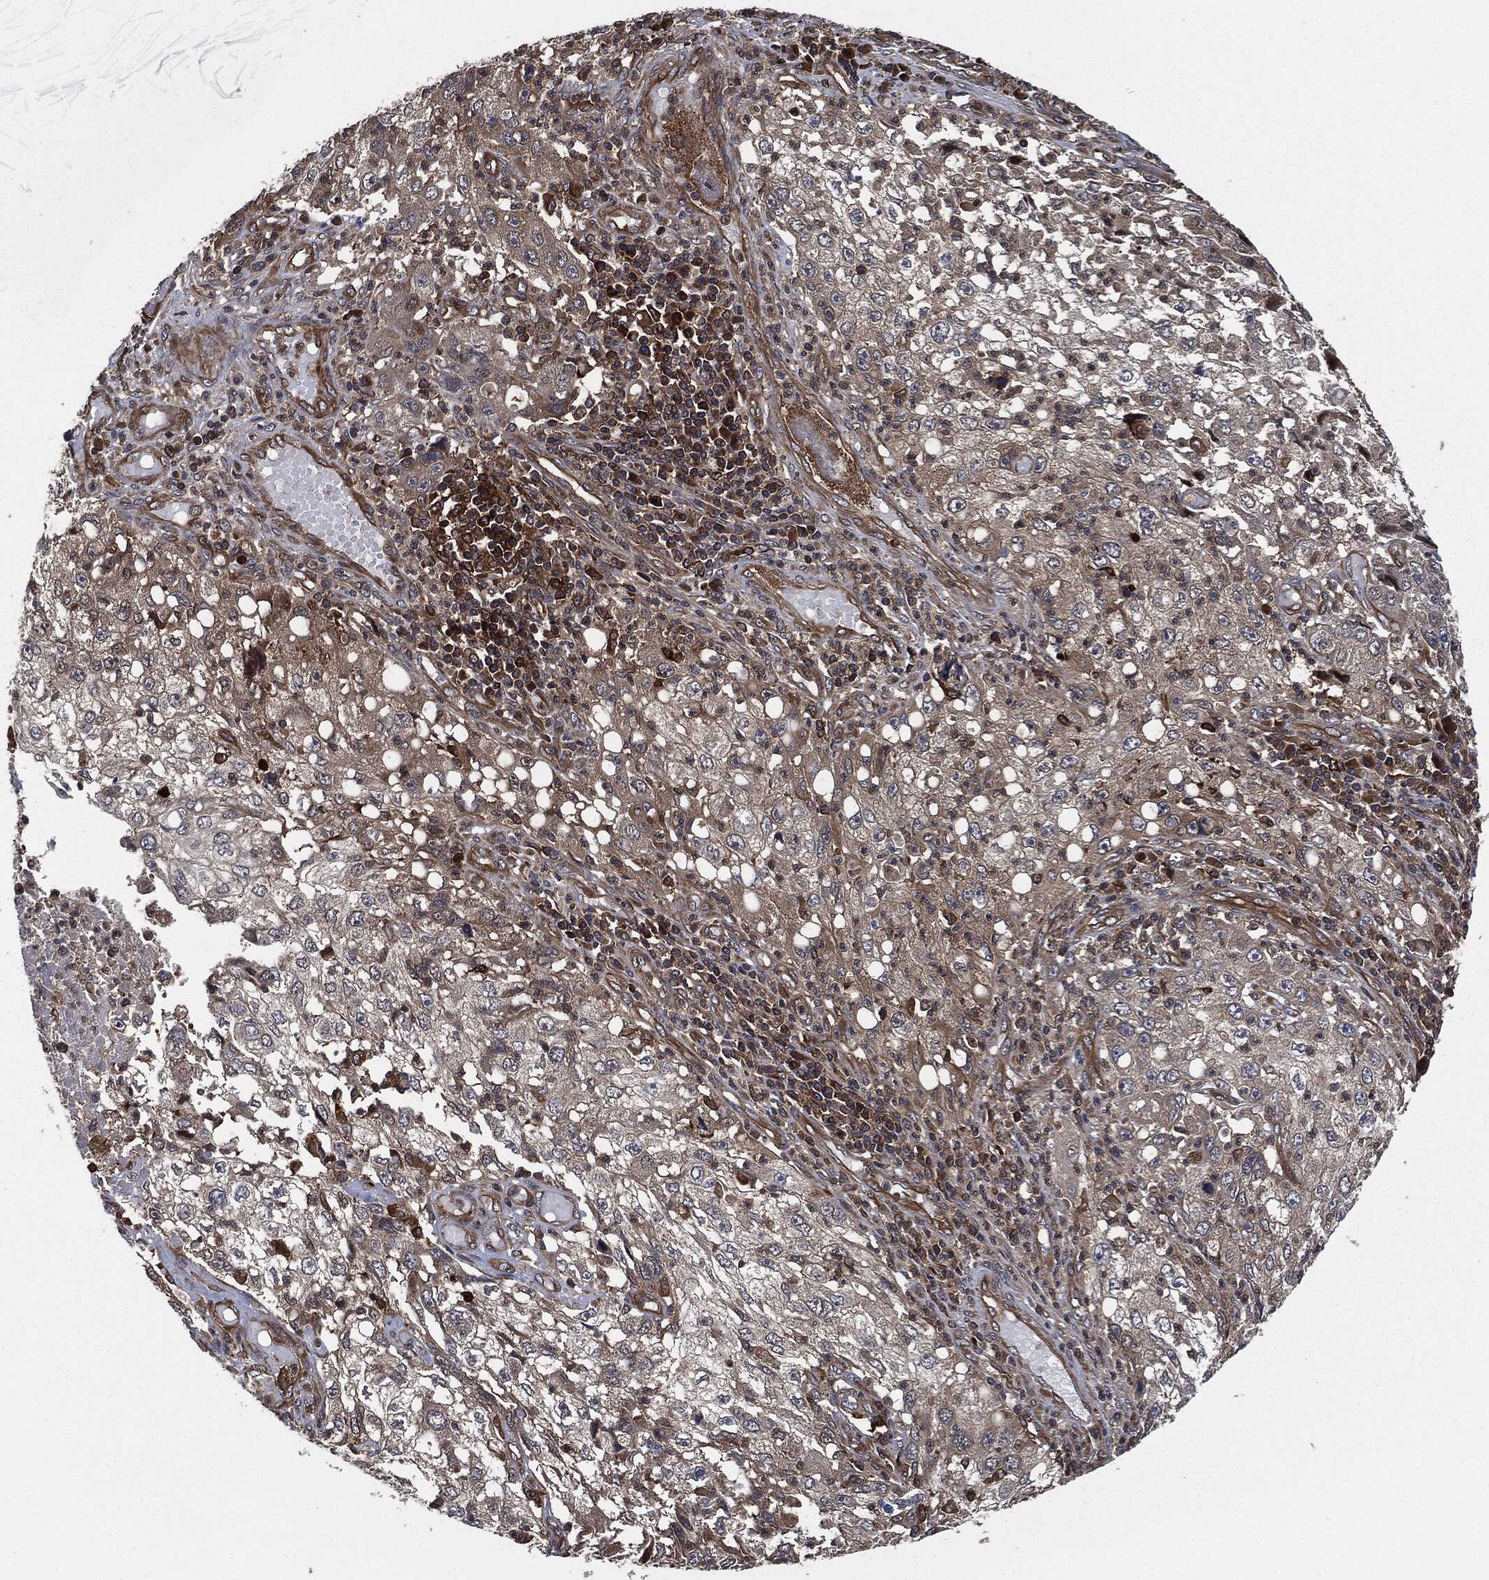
{"staining": {"intensity": "negative", "quantity": "none", "location": "none"}, "tissue": "cervical cancer", "cell_type": "Tumor cells", "image_type": "cancer", "snomed": [{"axis": "morphology", "description": "Squamous cell carcinoma, NOS"}, {"axis": "topography", "description": "Cervix"}], "caption": "Cervical cancer stained for a protein using immunohistochemistry reveals no positivity tumor cells.", "gene": "RAP1GDS1", "patient": {"sex": "female", "age": 36}}